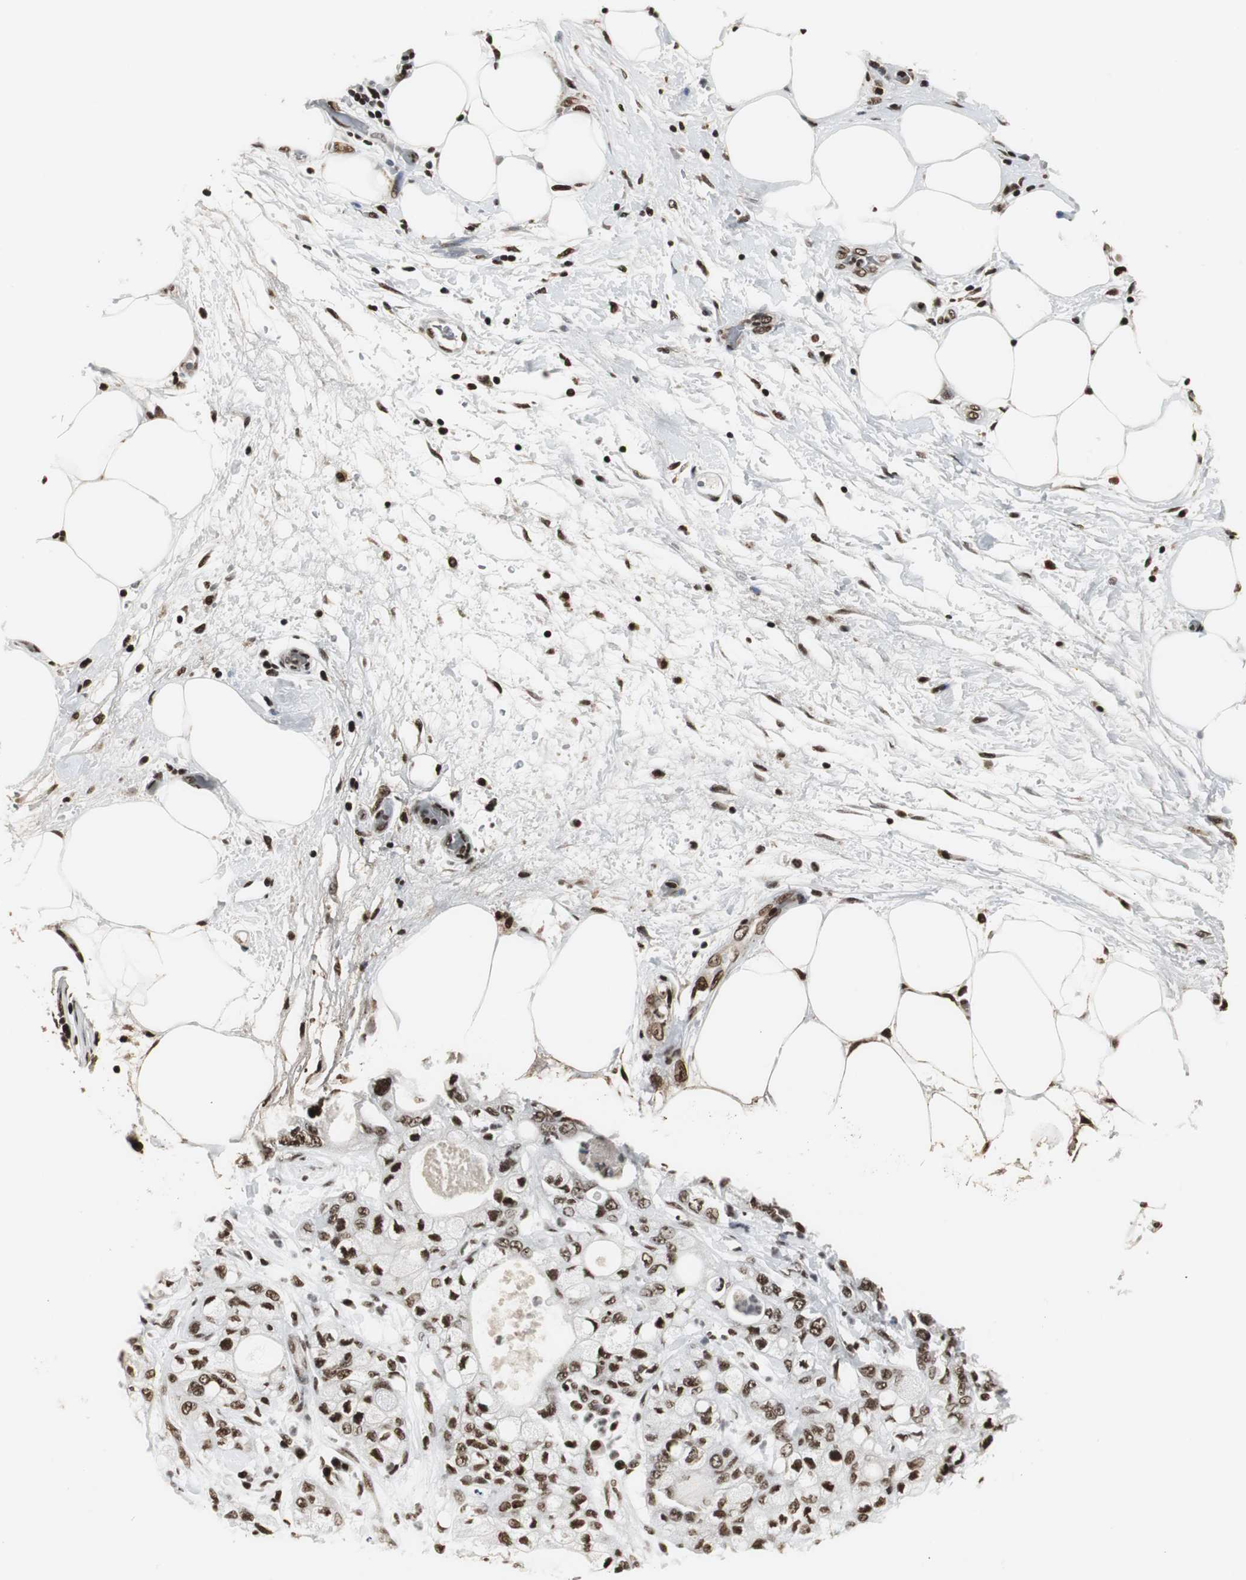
{"staining": {"intensity": "strong", "quantity": ">75%", "location": "nuclear"}, "tissue": "pancreatic cancer", "cell_type": "Tumor cells", "image_type": "cancer", "snomed": [{"axis": "morphology", "description": "Adenocarcinoma, NOS"}, {"axis": "topography", "description": "Pancreas"}], "caption": "Adenocarcinoma (pancreatic) stained with a protein marker displays strong staining in tumor cells.", "gene": "PARN", "patient": {"sex": "male", "age": 70}}